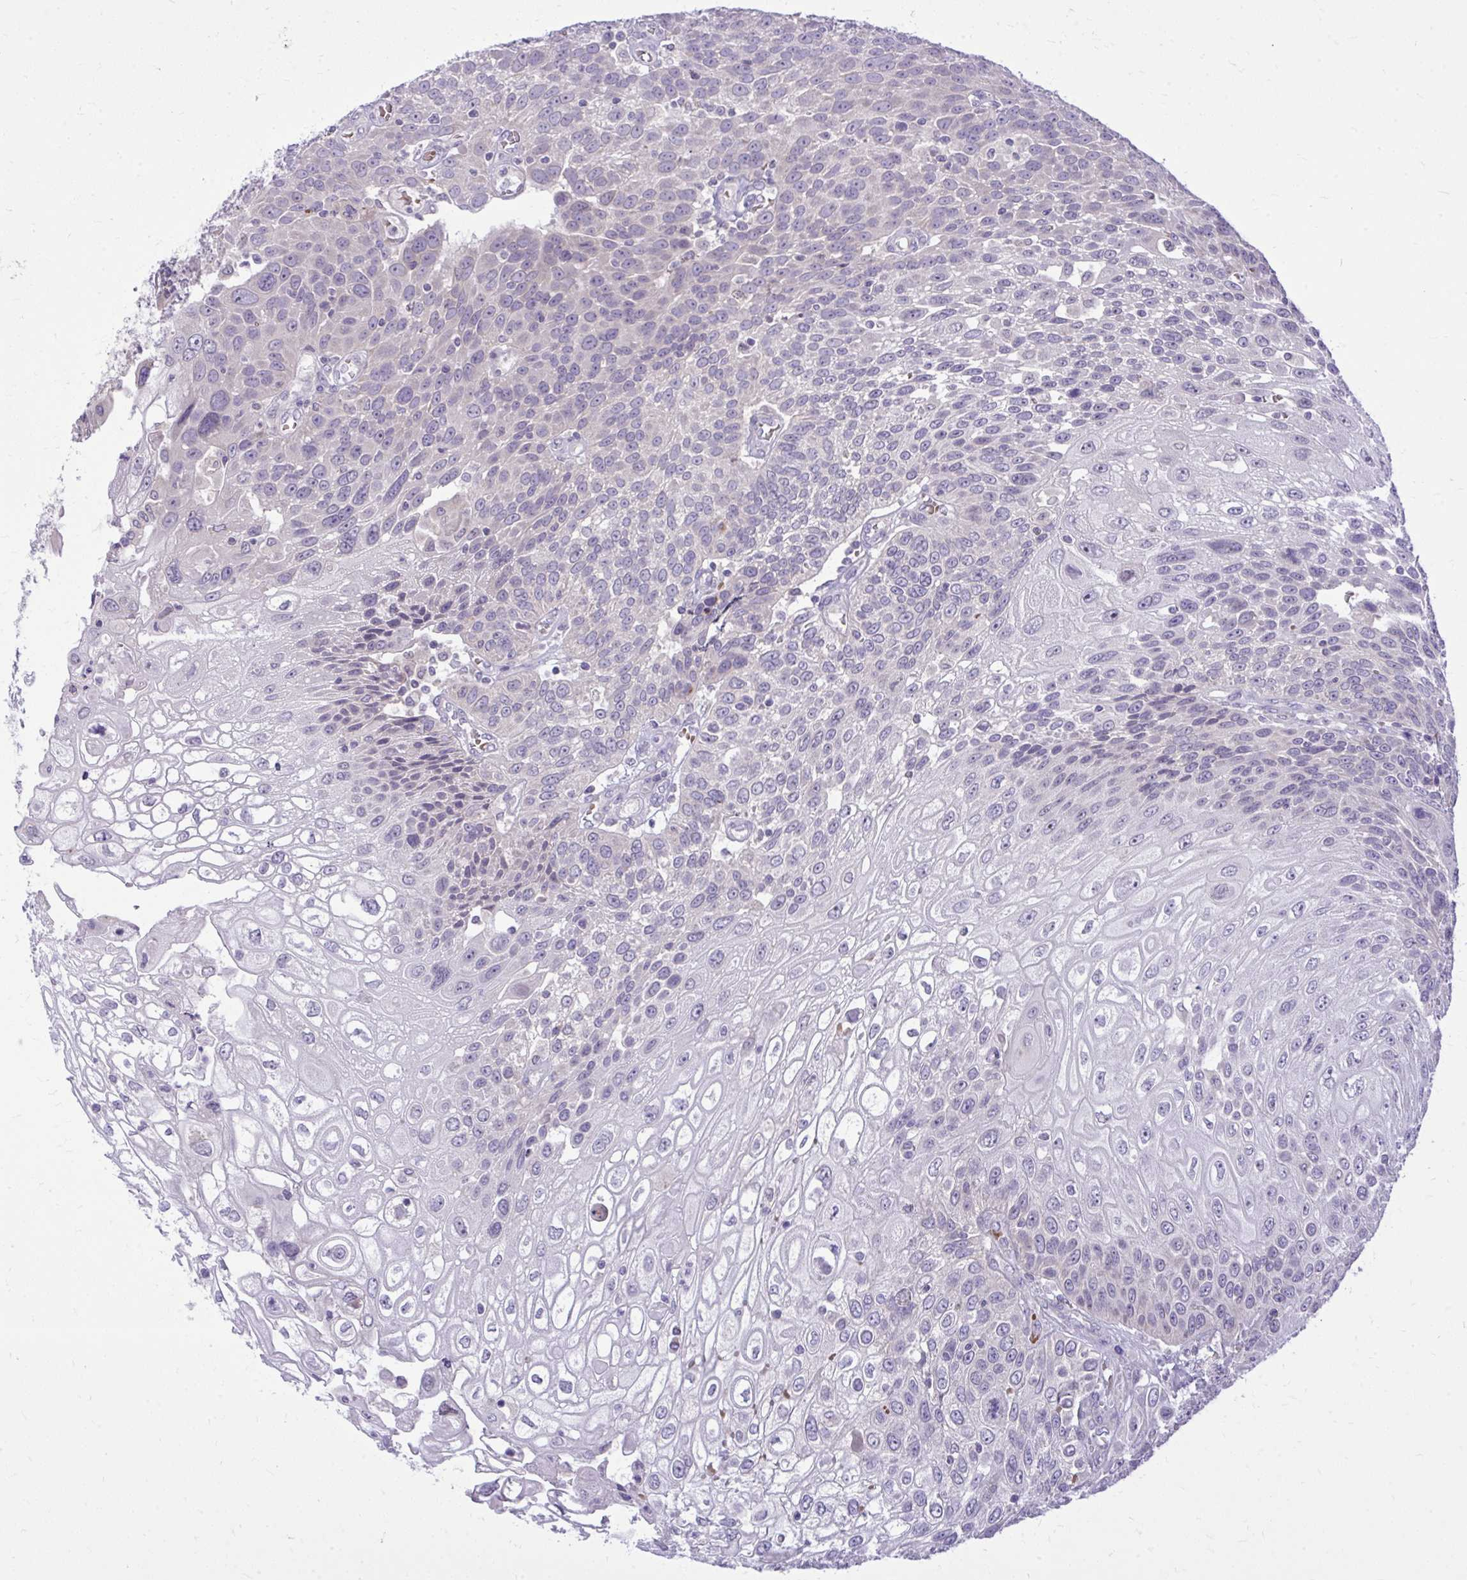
{"staining": {"intensity": "negative", "quantity": "none", "location": "none"}, "tissue": "urothelial cancer", "cell_type": "Tumor cells", "image_type": "cancer", "snomed": [{"axis": "morphology", "description": "Urothelial carcinoma, High grade"}, {"axis": "topography", "description": "Urinary bladder"}], "caption": "IHC of urothelial carcinoma (high-grade) reveals no expression in tumor cells.", "gene": "DPY19L1", "patient": {"sex": "female", "age": 70}}